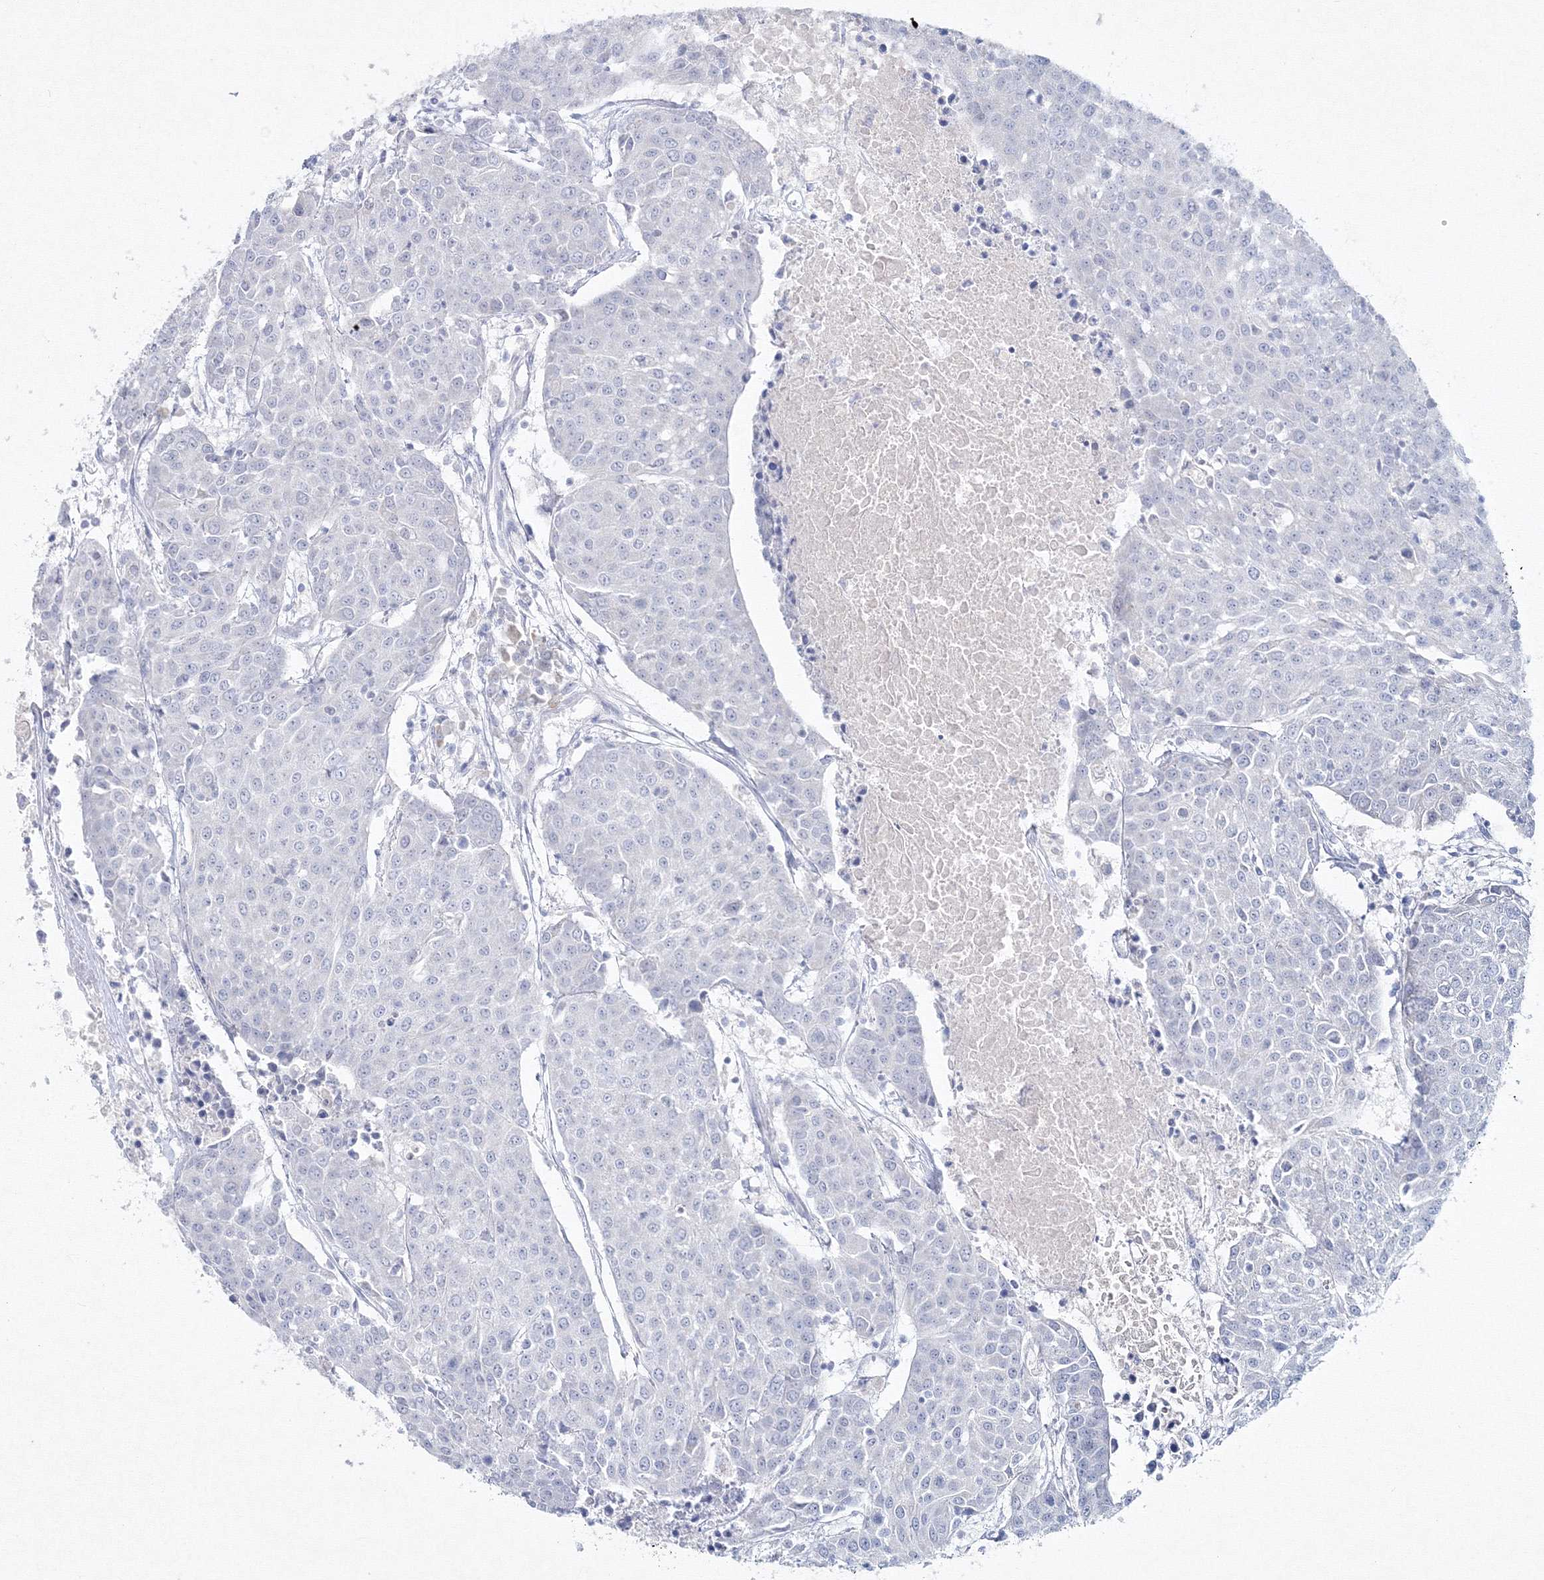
{"staining": {"intensity": "negative", "quantity": "none", "location": "none"}, "tissue": "urothelial cancer", "cell_type": "Tumor cells", "image_type": "cancer", "snomed": [{"axis": "morphology", "description": "Urothelial carcinoma, High grade"}, {"axis": "topography", "description": "Urinary bladder"}], "caption": "Tumor cells show no significant positivity in urothelial cancer.", "gene": "GCKR", "patient": {"sex": "female", "age": 85}}